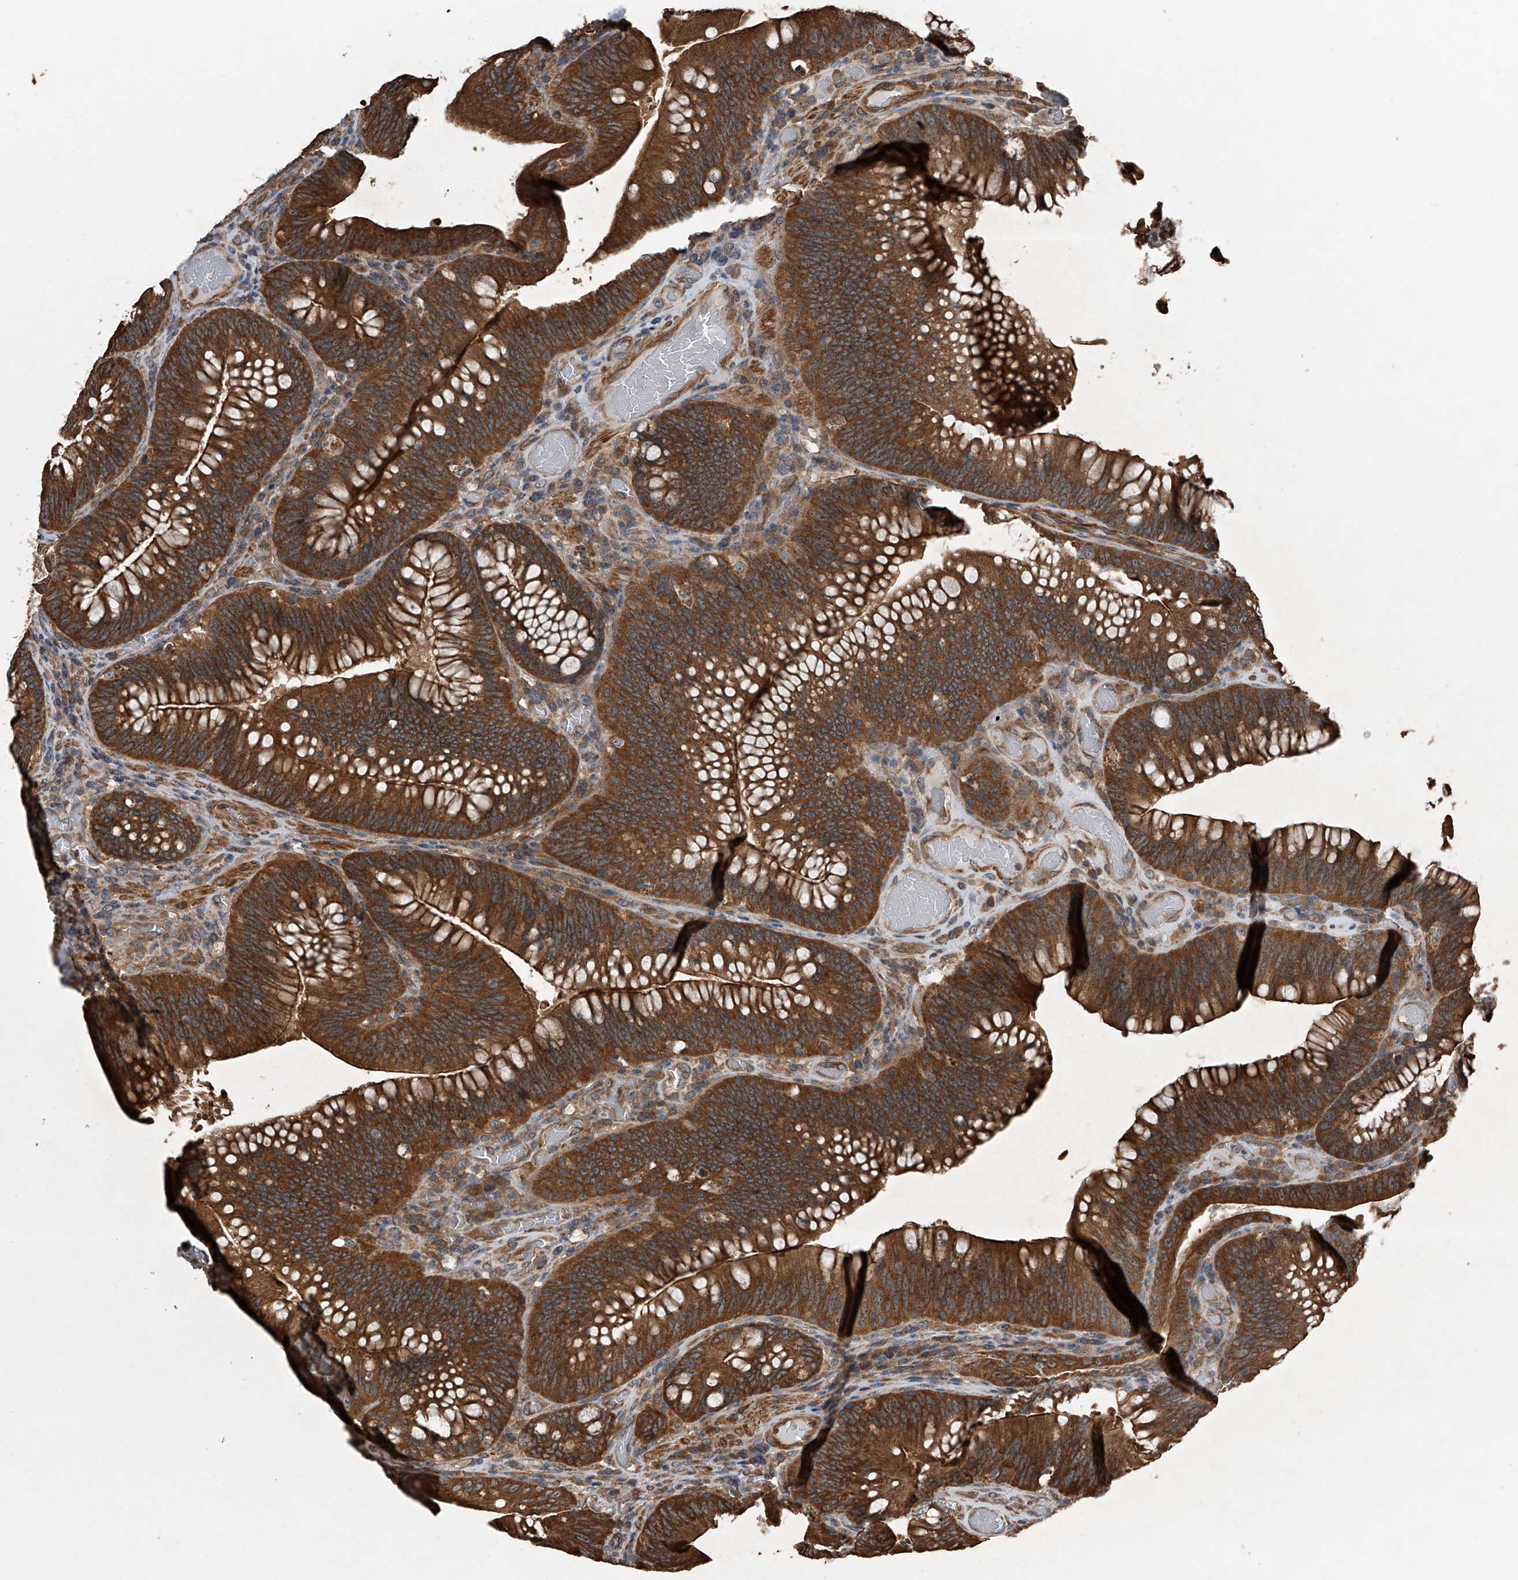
{"staining": {"intensity": "strong", "quantity": ">75%", "location": "cytoplasmic/membranous"}, "tissue": "colorectal cancer", "cell_type": "Tumor cells", "image_type": "cancer", "snomed": [{"axis": "morphology", "description": "Normal tissue, NOS"}, {"axis": "topography", "description": "Colon"}], "caption": "Immunohistochemical staining of human colorectal cancer displays high levels of strong cytoplasmic/membranous expression in approximately >75% of tumor cells.", "gene": "KCNJ2", "patient": {"sex": "female", "age": 82}}